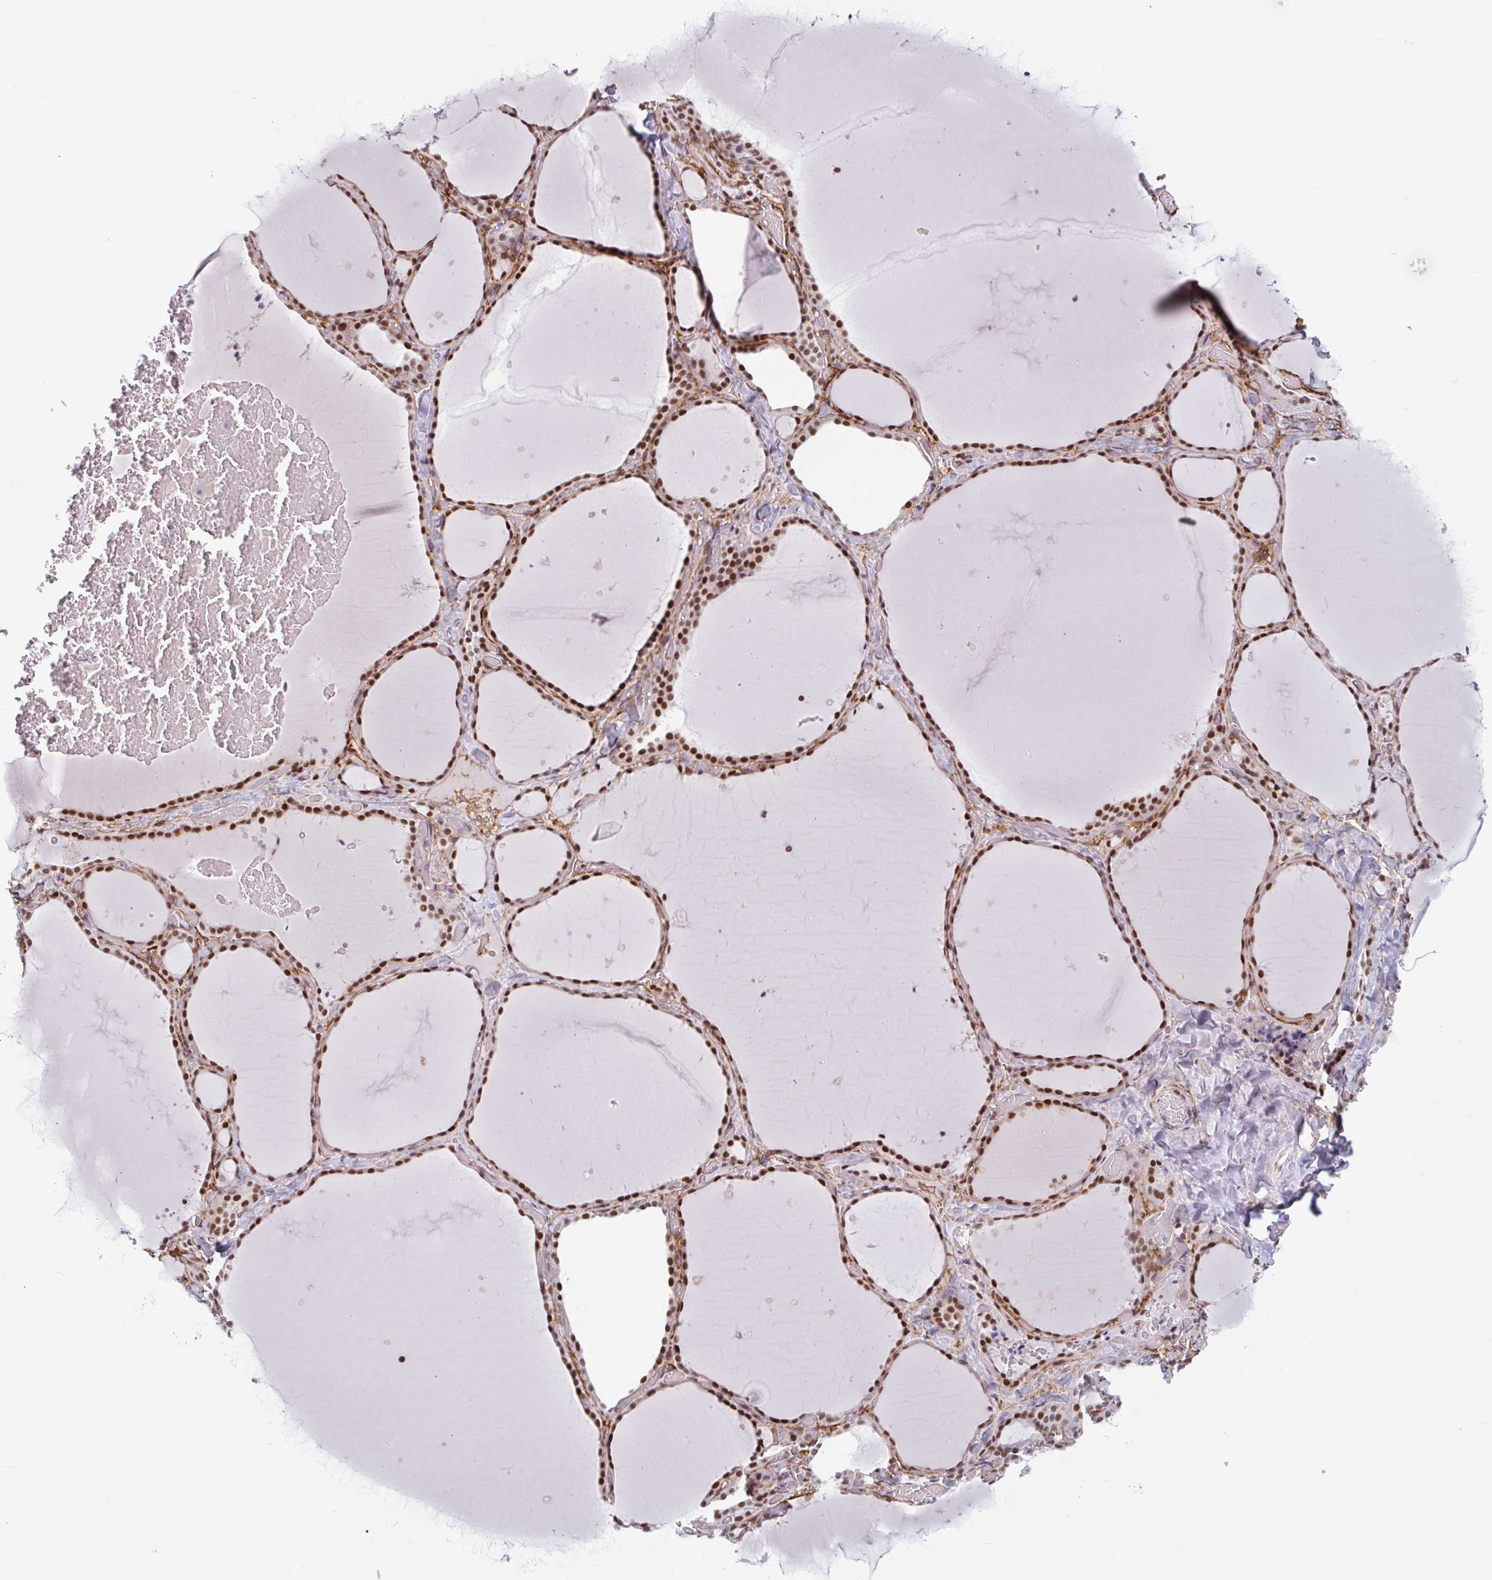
{"staining": {"intensity": "strong", "quantity": ">75%", "location": "nuclear"}, "tissue": "thyroid gland", "cell_type": "Glandular cells", "image_type": "normal", "snomed": [{"axis": "morphology", "description": "Normal tissue, NOS"}, {"axis": "topography", "description": "Thyroid gland"}], "caption": "Immunohistochemical staining of benign human thyroid gland demonstrates strong nuclear protein positivity in about >75% of glandular cells. (DAB IHC with brightfield microscopy, high magnification).", "gene": "TMEM119", "patient": {"sex": "female", "age": 36}}